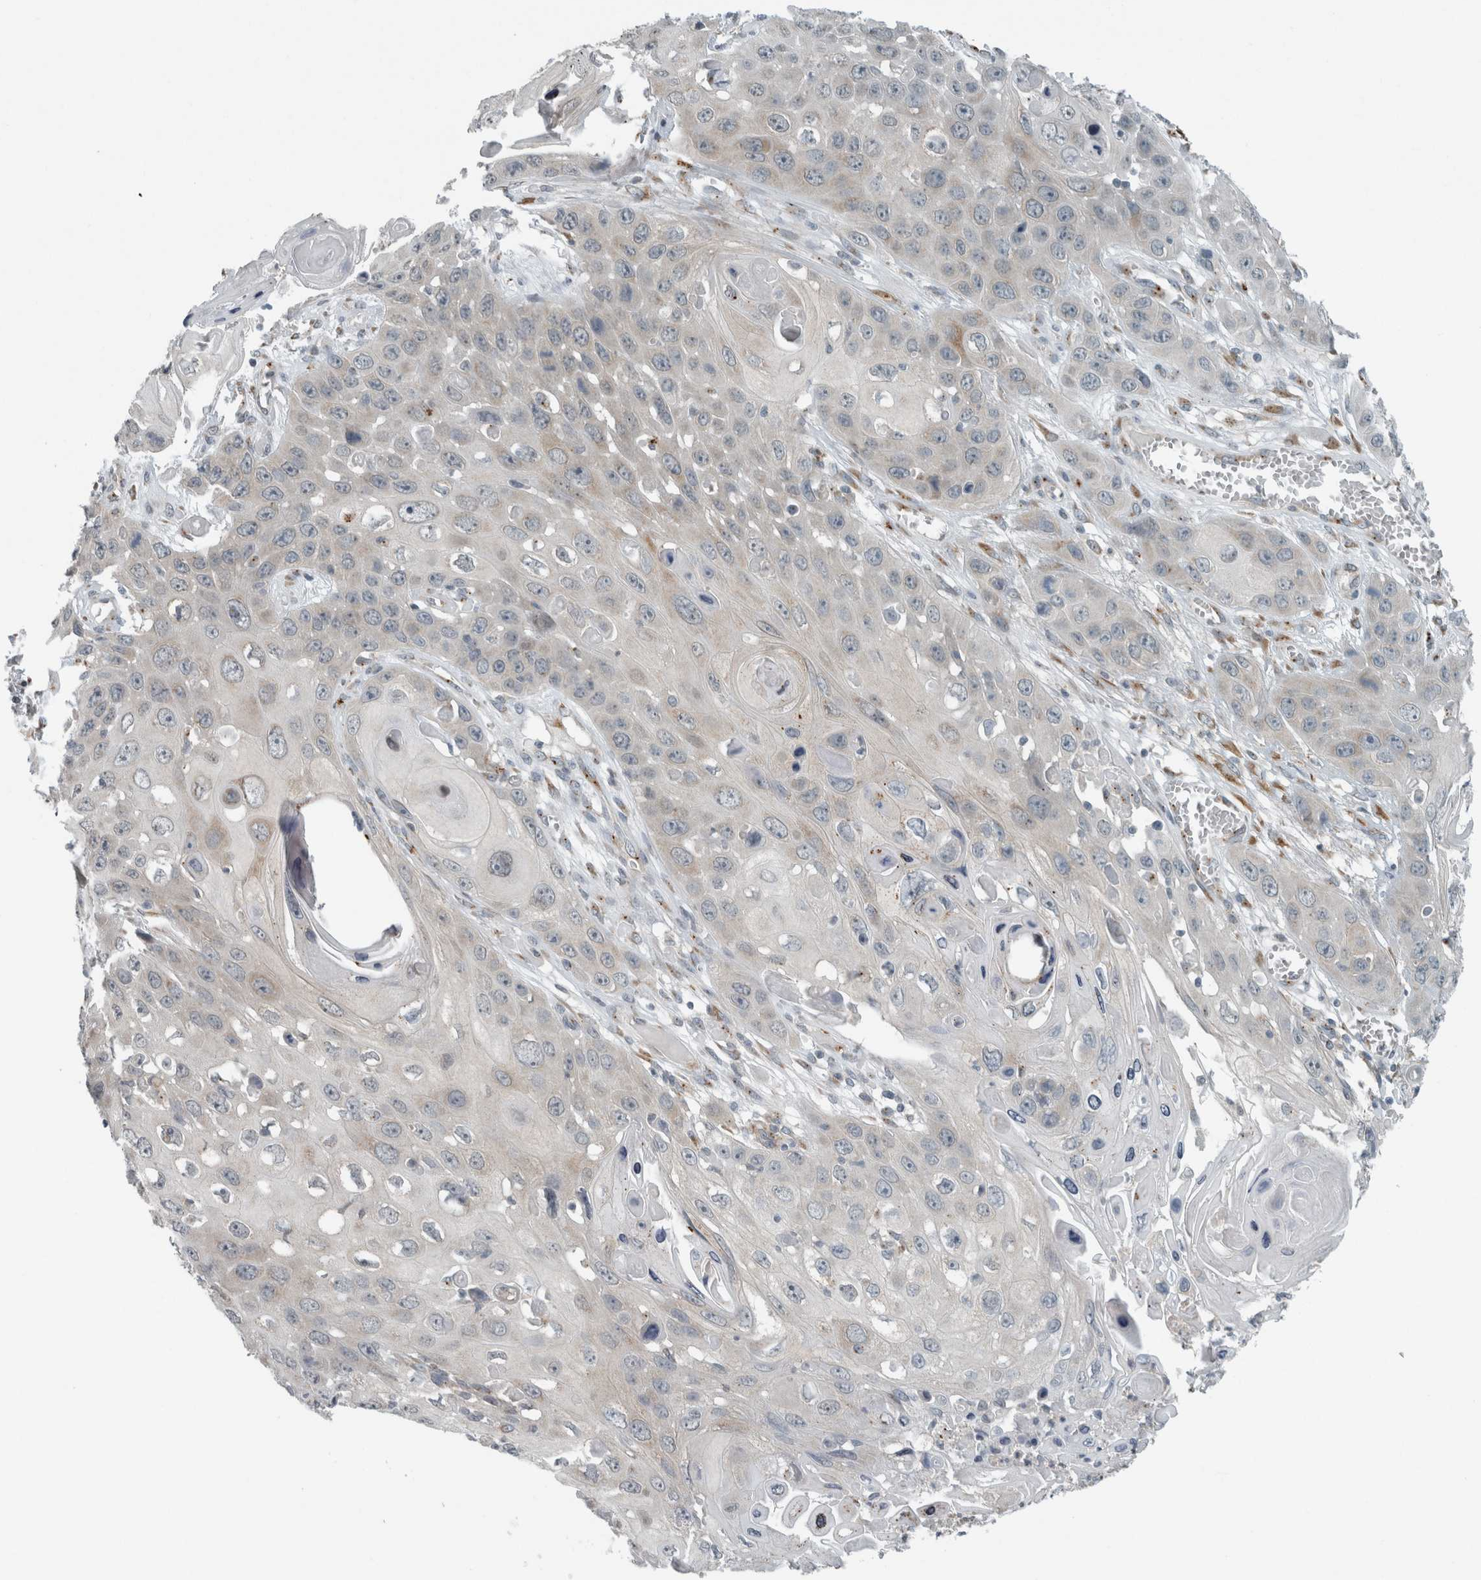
{"staining": {"intensity": "negative", "quantity": "none", "location": "none"}, "tissue": "skin cancer", "cell_type": "Tumor cells", "image_type": "cancer", "snomed": [{"axis": "morphology", "description": "Squamous cell carcinoma, NOS"}, {"axis": "topography", "description": "Skin"}], "caption": "Tumor cells are negative for brown protein staining in skin cancer.", "gene": "KIF1C", "patient": {"sex": "male", "age": 55}}